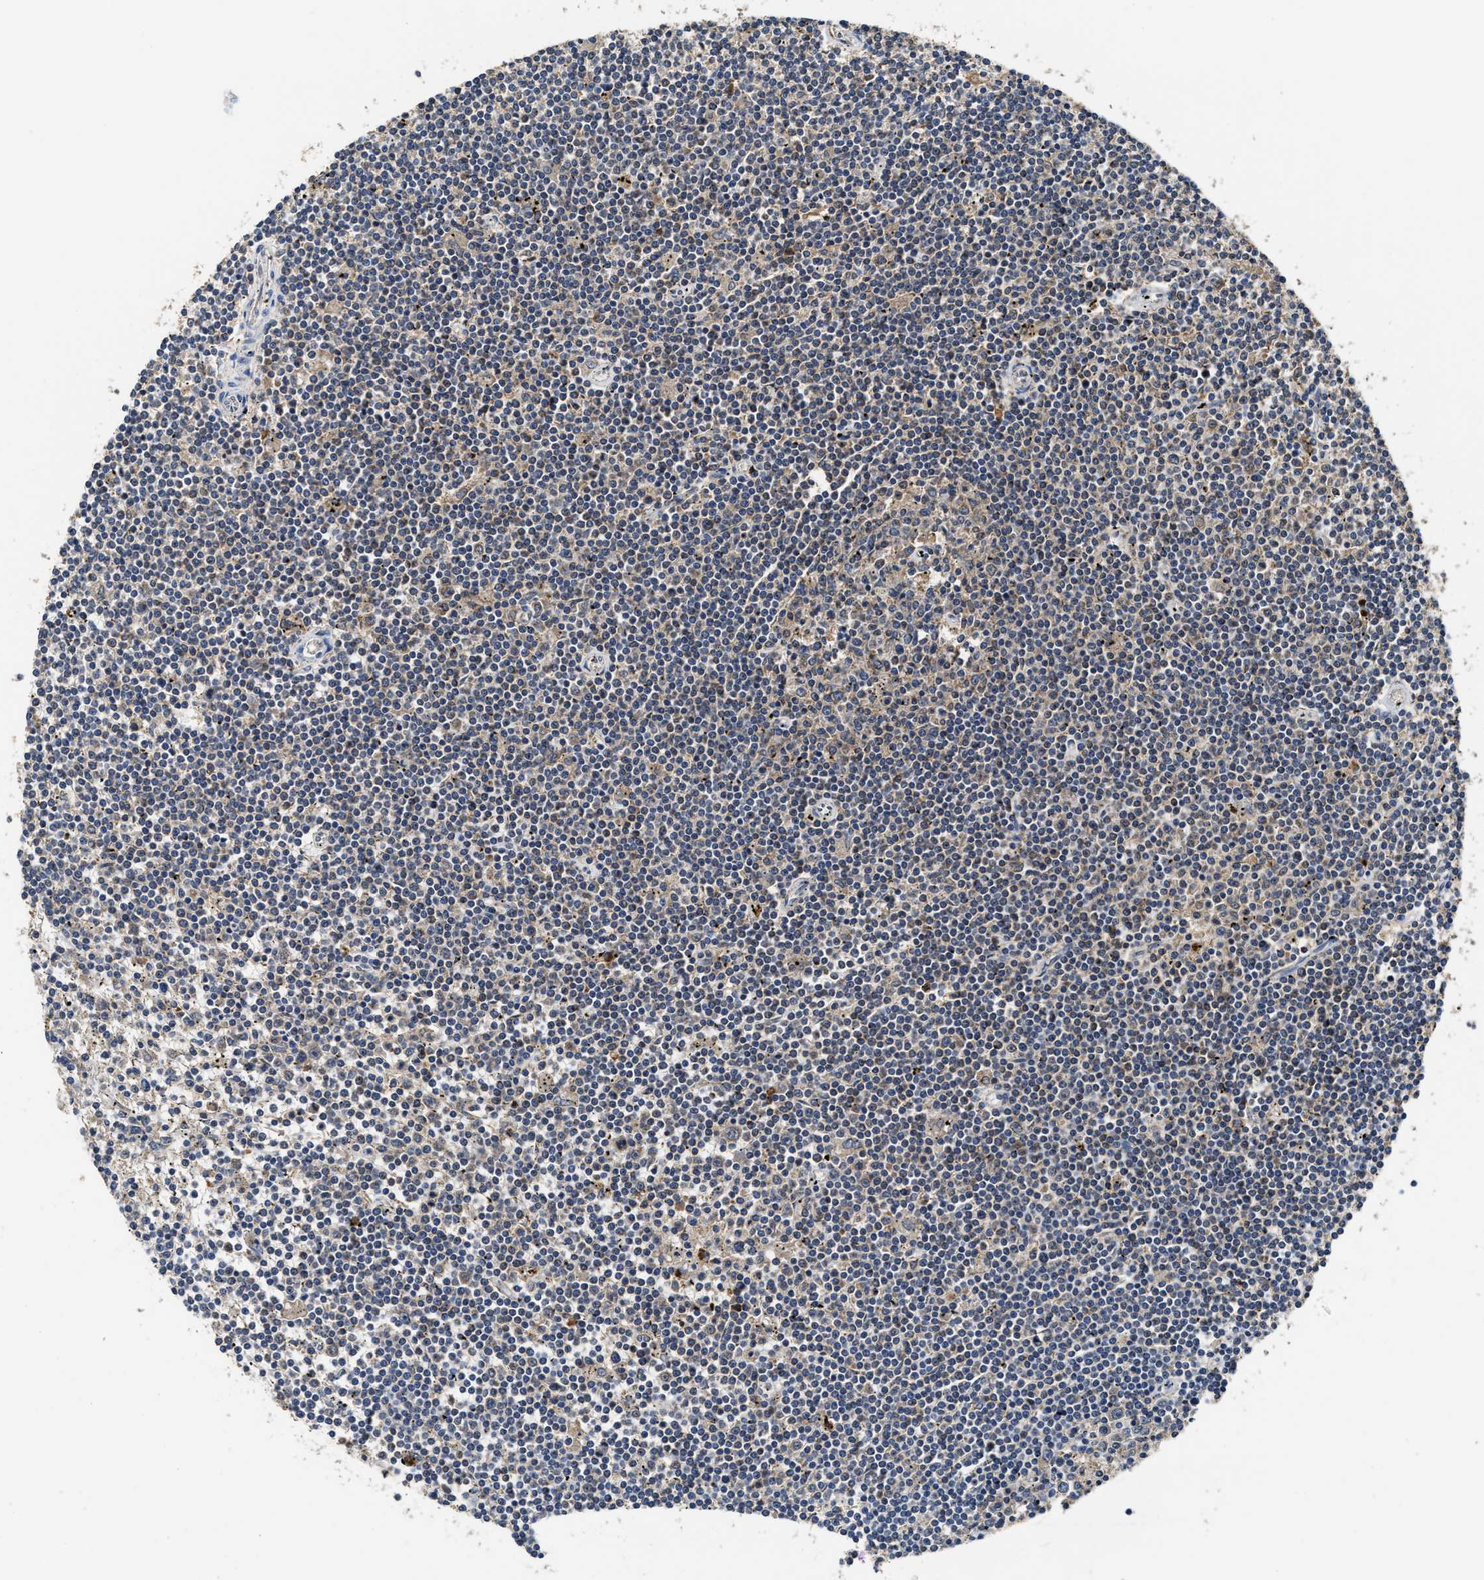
{"staining": {"intensity": "weak", "quantity": "25%-75%", "location": "cytoplasmic/membranous"}, "tissue": "lymphoma", "cell_type": "Tumor cells", "image_type": "cancer", "snomed": [{"axis": "morphology", "description": "Malignant lymphoma, non-Hodgkin's type, Low grade"}, {"axis": "topography", "description": "Spleen"}], "caption": "Immunohistochemical staining of malignant lymphoma, non-Hodgkin's type (low-grade) exhibits low levels of weak cytoplasmic/membranous expression in approximately 25%-75% of tumor cells.", "gene": "CTNNA1", "patient": {"sex": "male", "age": 76}}